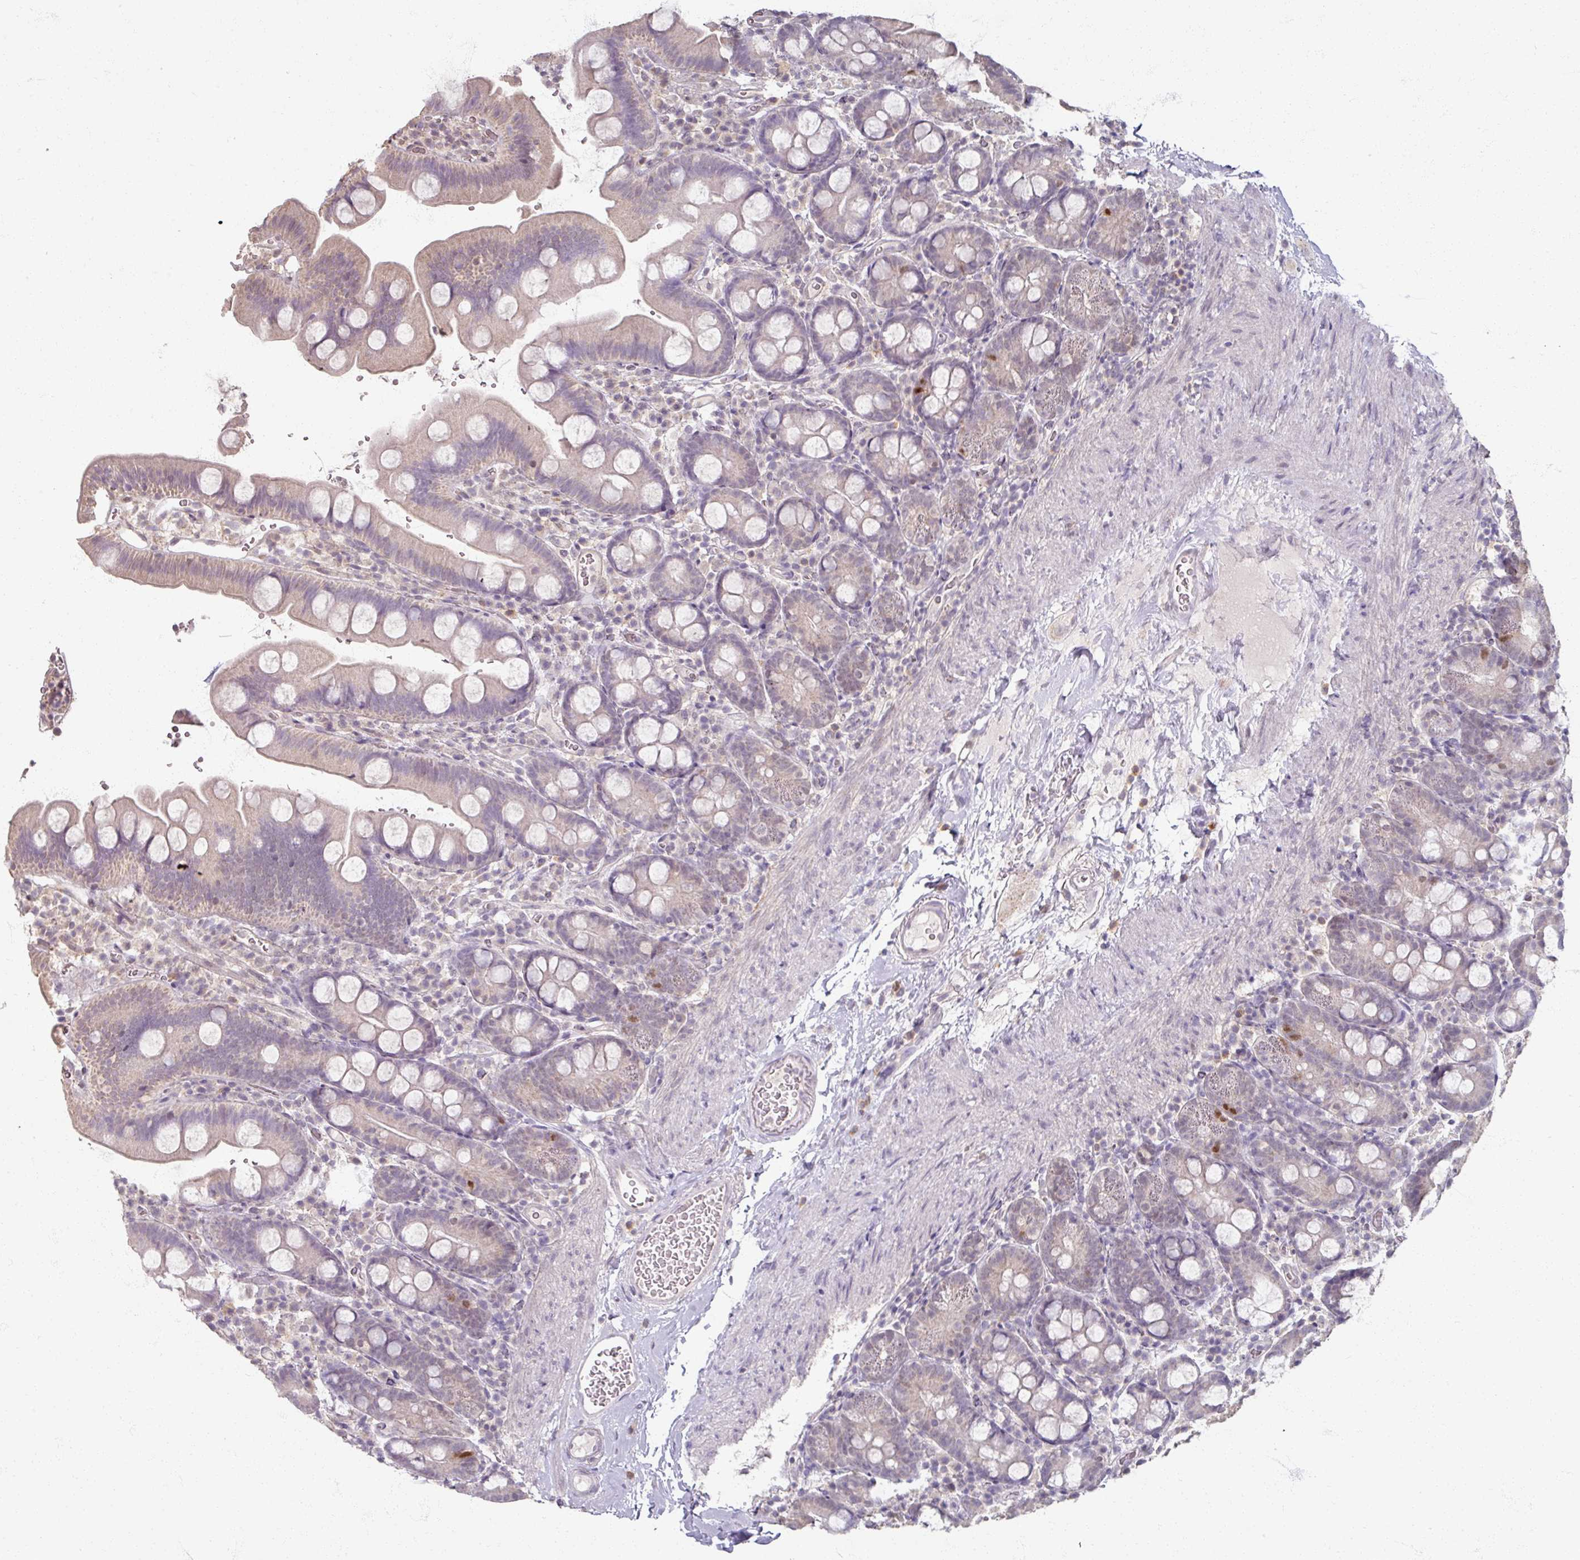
{"staining": {"intensity": "moderate", "quantity": "<25%", "location": "nuclear"}, "tissue": "small intestine", "cell_type": "Glandular cells", "image_type": "normal", "snomed": [{"axis": "morphology", "description": "Normal tissue, NOS"}, {"axis": "topography", "description": "Small intestine"}], "caption": "About <25% of glandular cells in normal small intestine show moderate nuclear protein staining as visualized by brown immunohistochemical staining.", "gene": "SOX11", "patient": {"sex": "female", "age": 68}}